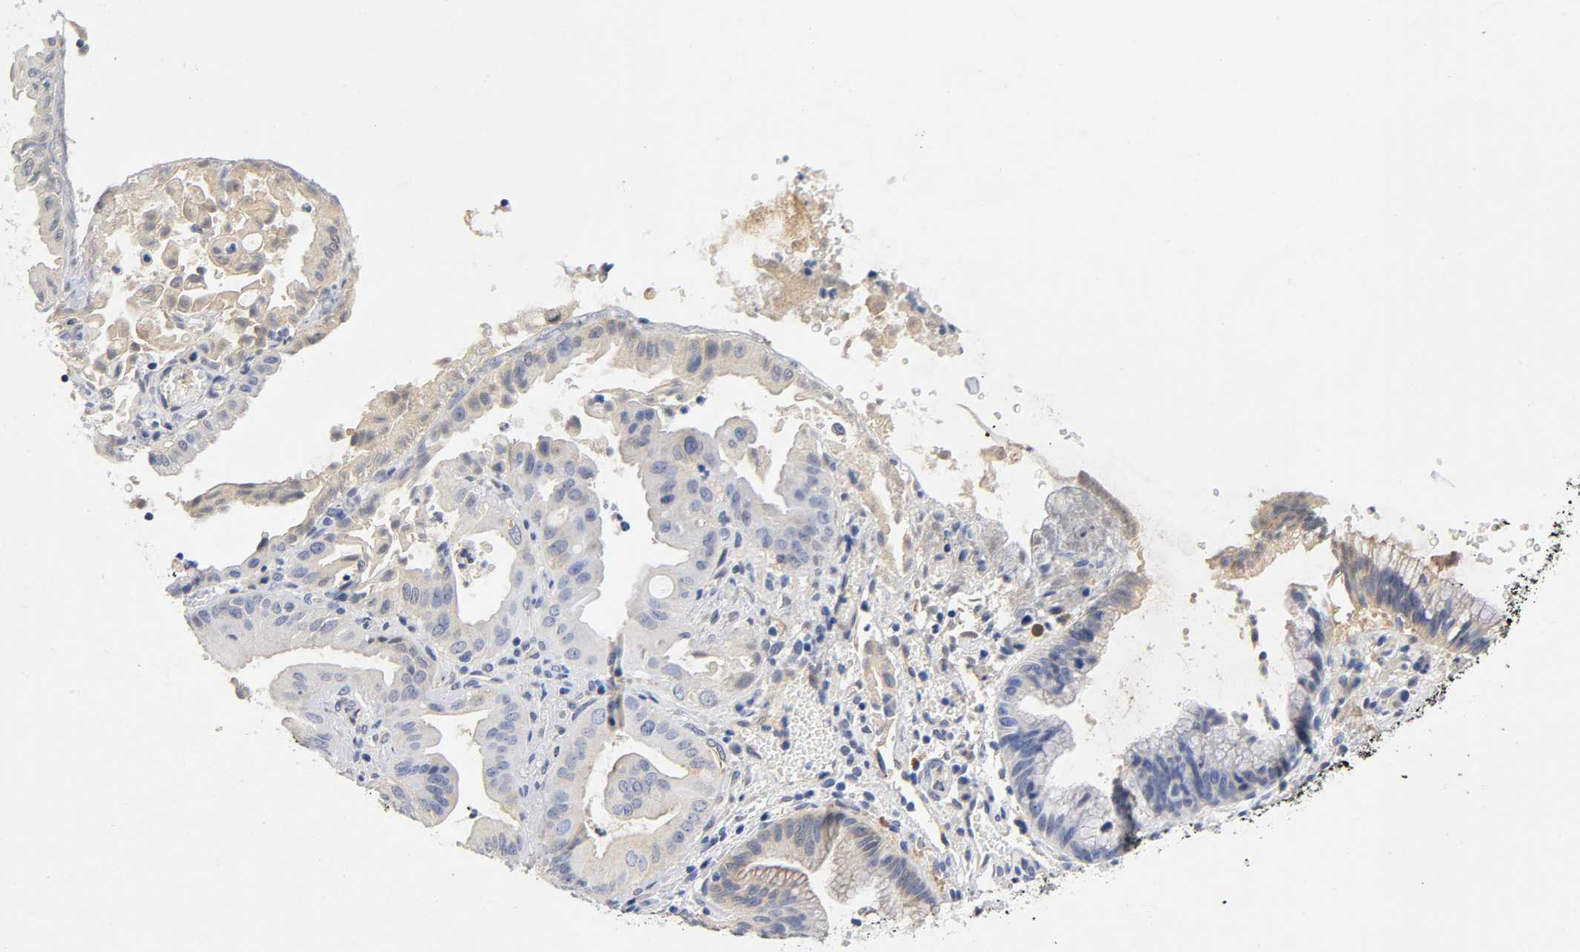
{"staining": {"intensity": "weak", "quantity": "<25%", "location": "cytoplasmic/membranous"}, "tissue": "liver cancer", "cell_type": "Tumor cells", "image_type": "cancer", "snomed": [{"axis": "morphology", "description": "Cholangiocarcinoma"}, {"axis": "topography", "description": "Liver"}], "caption": "Micrograph shows no significant protein expression in tumor cells of liver cholangiocarcinoma.", "gene": "TNC", "patient": {"sex": "male", "age": 58}}